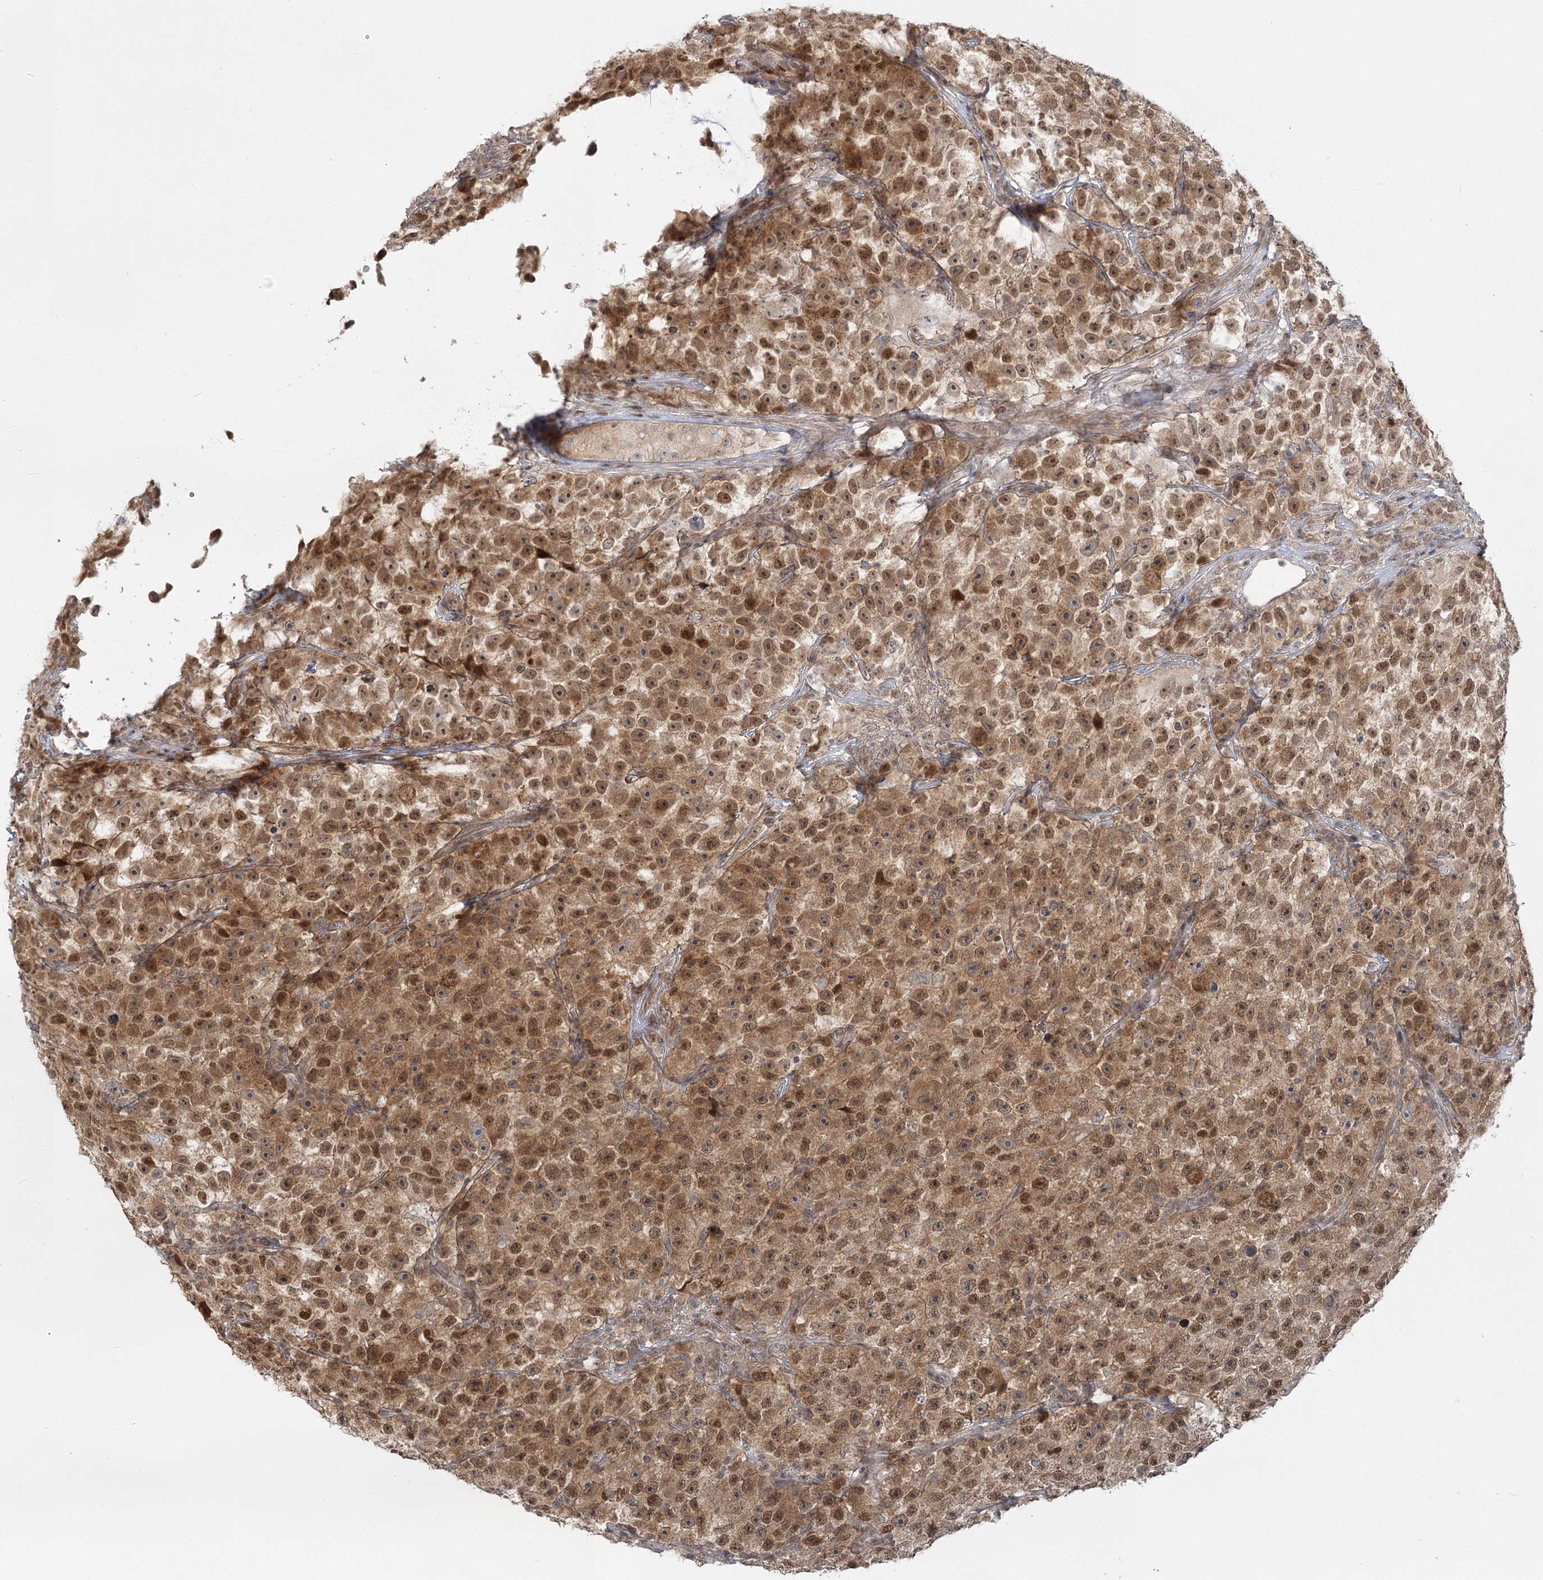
{"staining": {"intensity": "moderate", "quantity": ">75%", "location": "cytoplasmic/membranous,nuclear"}, "tissue": "testis cancer", "cell_type": "Tumor cells", "image_type": "cancer", "snomed": [{"axis": "morphology", "description": "Seminoma, NOS"}, {"axis": "topography", "description": "Testis"}], "caption": "Moderate cytoplasmic/membranous and nuclear protein positivity is appreciated in approximately >75% of tumor cells in testis seminoma.", "gene": "R3HCC1L", "patient": {"sex": "male", "age": 22}}